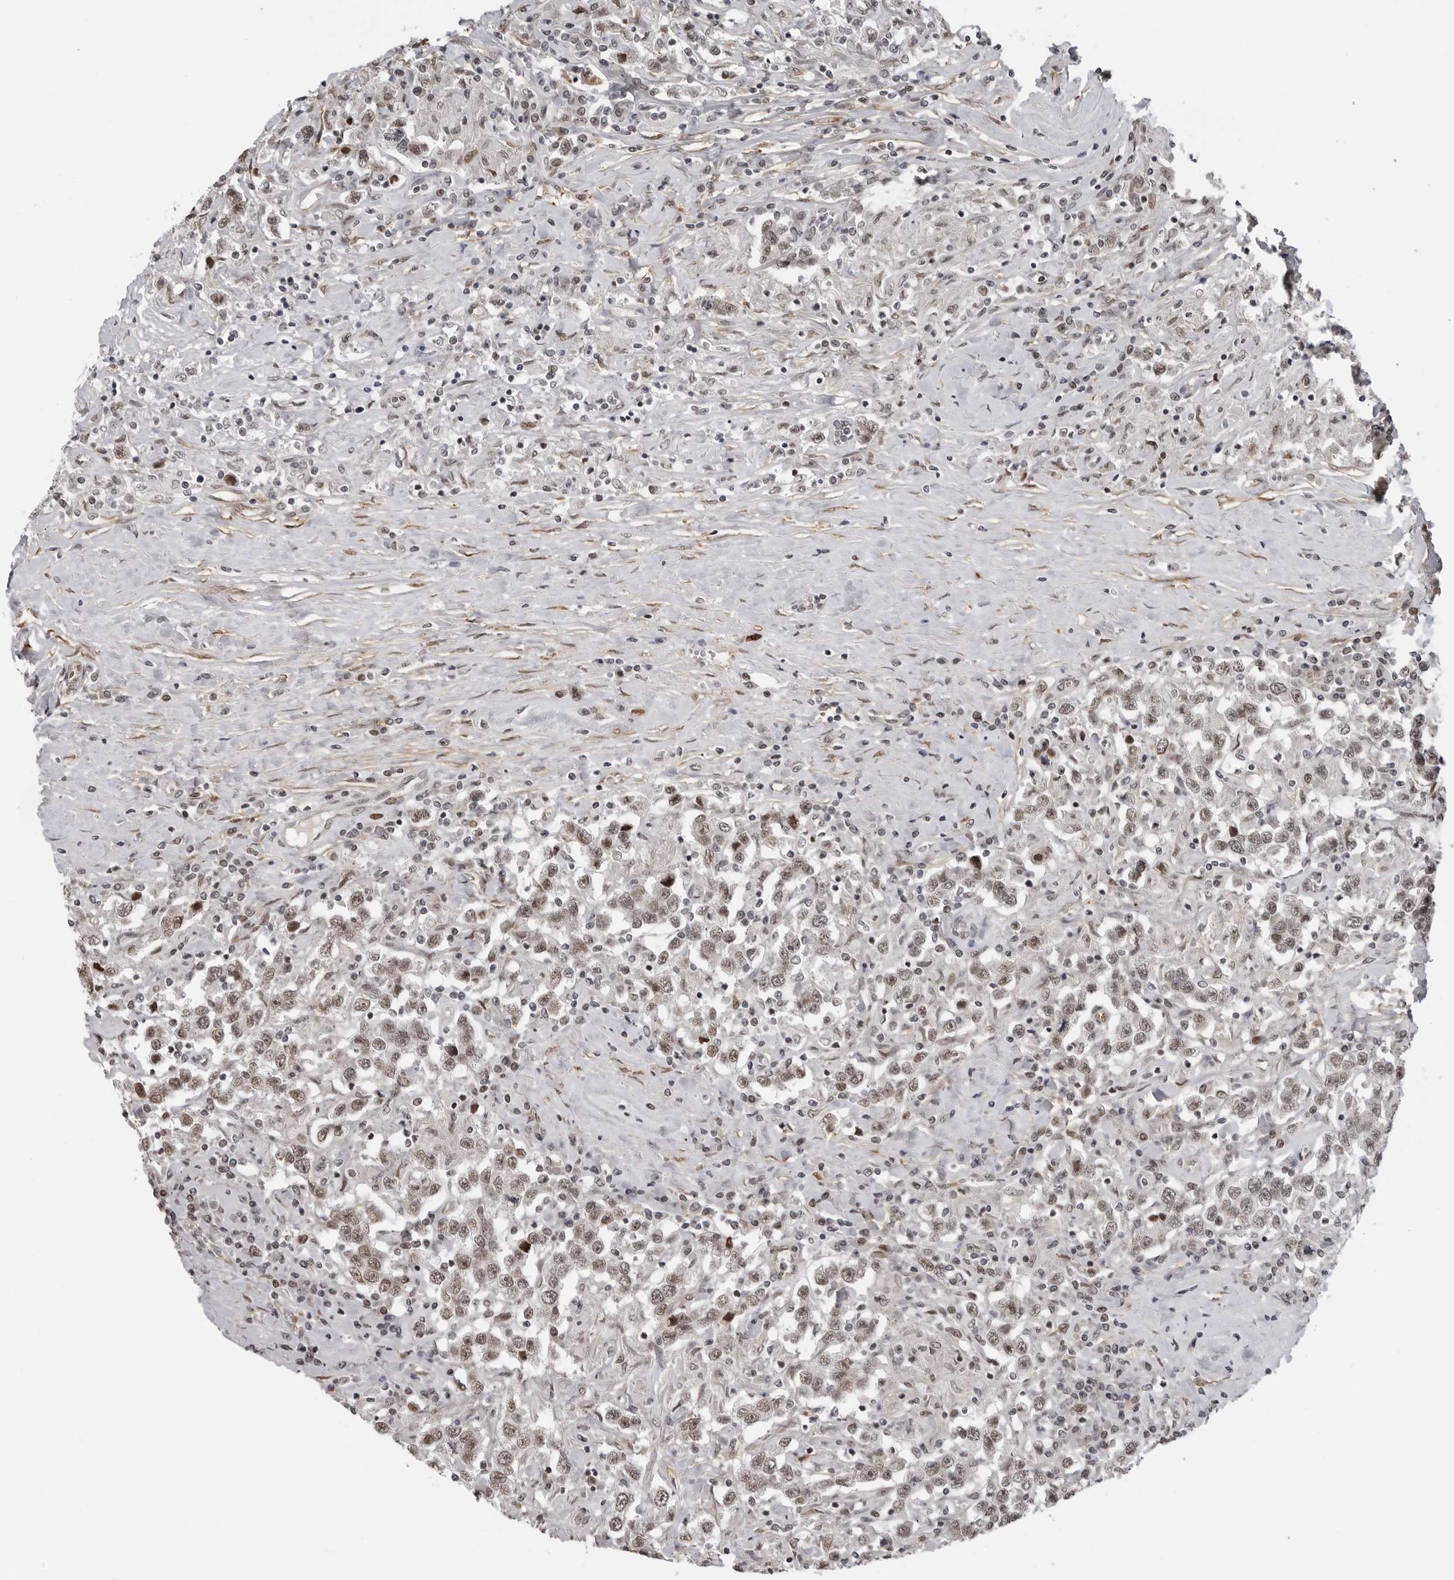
{"staining": {"intensity": "moderate", "quantity": ">75%", "location": "nuclear"}, "tissue": "testis cancer", "cell_type": "Tumor cells", "image_type": "cancer", "snomed": [{"axis": "morphology", "description": "Seminoma, NOS"}, {"axis": "topography", "description": "Testis"}], "caption": "Immunohistochemical staining of human testis cancer displays medium levels of moderate nuclear protein positivity in about >75% of tumor cells.", "gene": "MAF", "patient": {"sex": "male", "age": 41}}